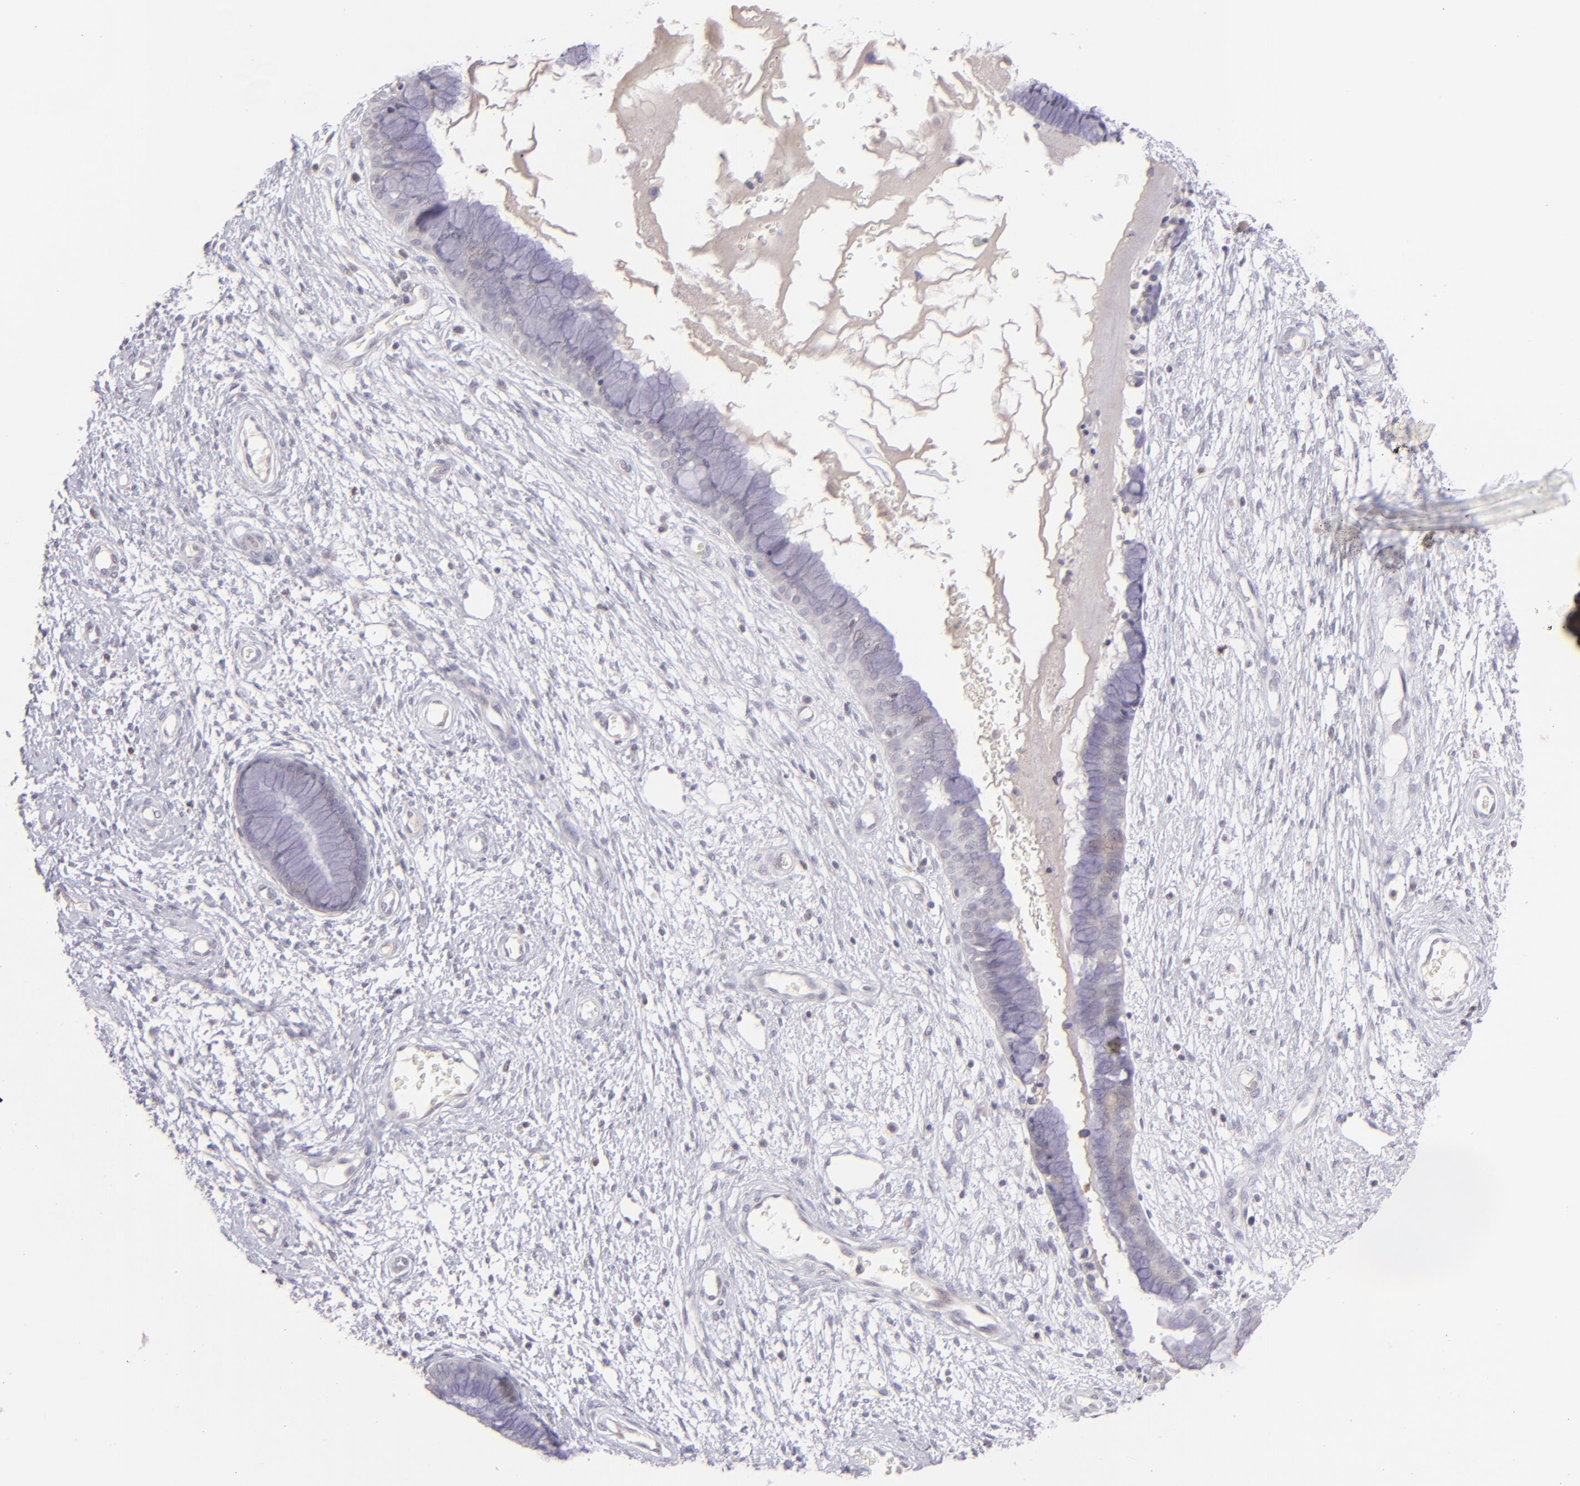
{"staining": {"intensity": "negative", "quantity": "none", "location": "none"}, "tissue": "cervix", "cell_type": "Glandular cells", "image_type": "normal", "snomed": [{"axis": "morphology", "description": "Normal tissue, NOS"}, {"axis": "topography", "description": "Cervix"}], "caption": "Protein analysis of benign cervix displays no significant positivity in glandular cells.", "gene": "MAGEA1", "patient": {"sex": "female", "age": 55}}